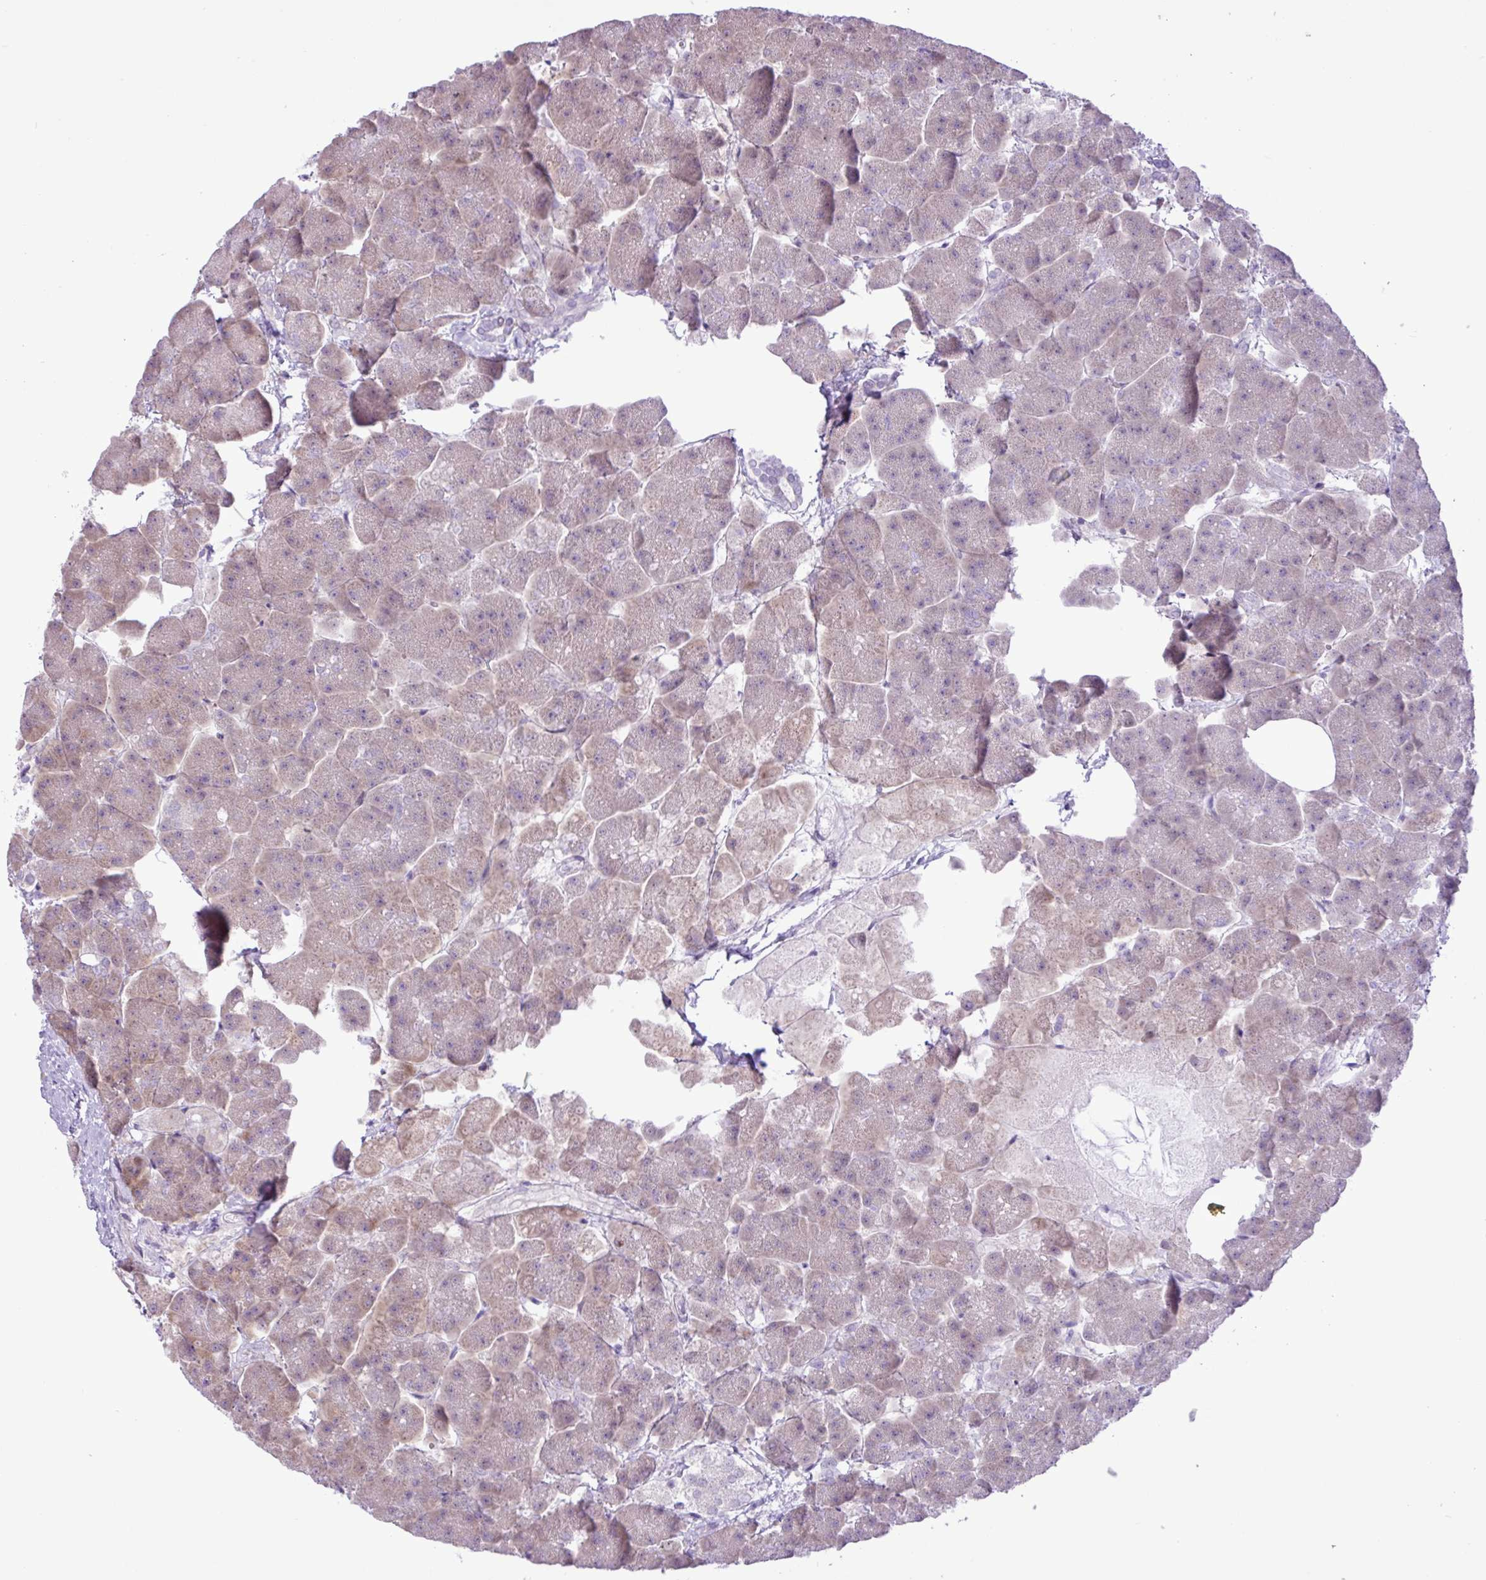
{"staining": {"intensity": "moderate", "quantity": "<25%", "location": "cytoplasmic/membranous"}, "tissue": "pancreas", "cell_type": "Exocrine glandular cells", "image_type": "normal", "snomed": [{"axis": "morphology", "description": "Normal tissue, NOS"}, {"axis": "topography", "description": "Pancreas"}, {"axis": "topography", "description": "Peripheral nerve tissue"}], "caption": "The micrograph shows immunohistochemical staining of benign pancreas. There is moderate cytoplasmic/membranous expression is identified in about <25% of exocrine glandular cells.", "gene": "ELOA2", "patient": {"sex": "male", "age": 54}}